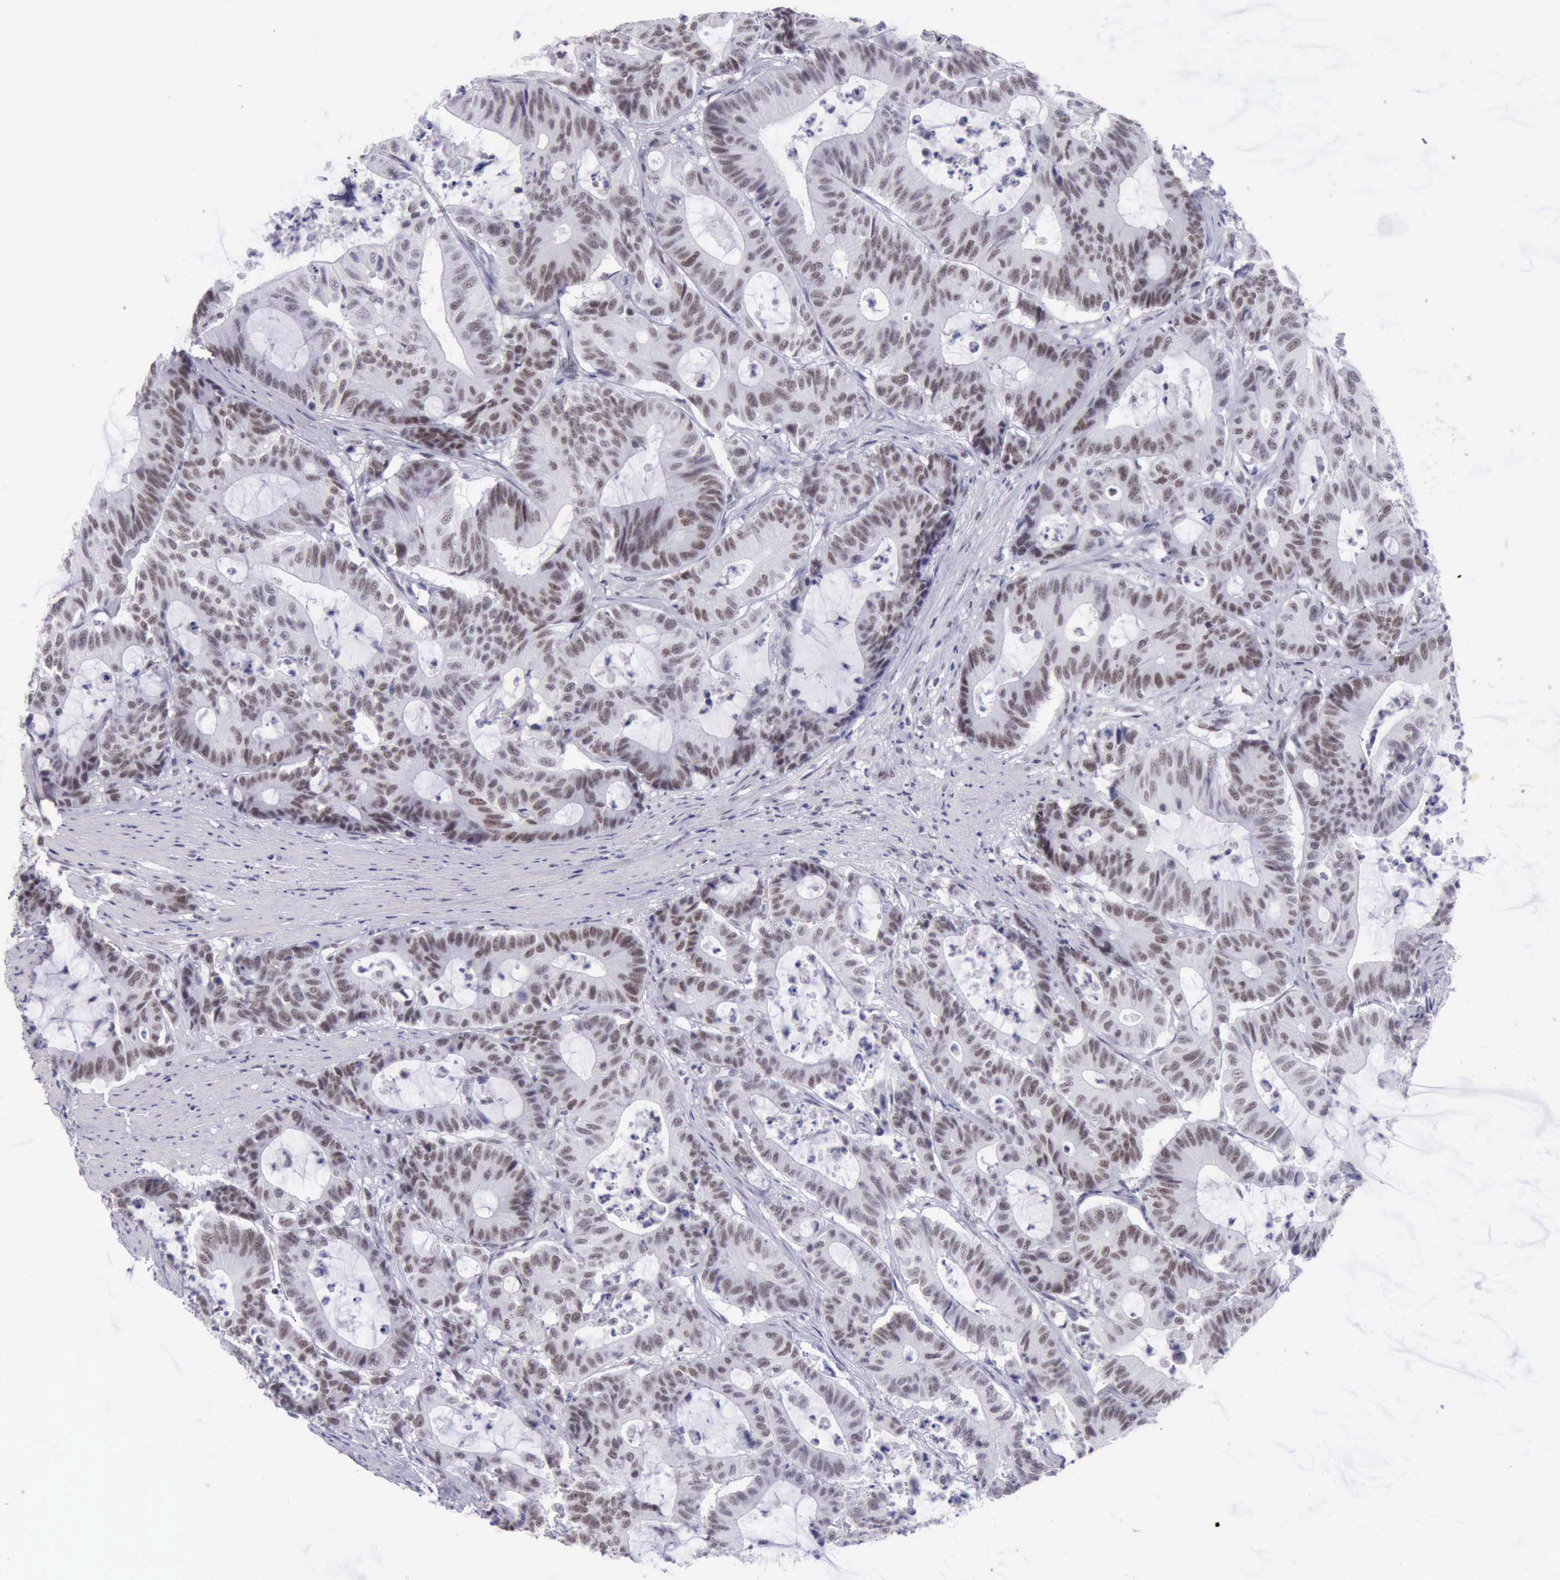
{"staining": {"intensity": "weak", "quantity": "25%-75%", "location": "nuclear"}, "tissue": "colorectal cancer", "cell_type": "Tumor cells", "image_type": "cancer", "snomed": [{"axis": "morphology", "description": "Adenocarcinoma, NOS"}, {"axis": "topography", "description": "Colon"}], "caption": "Weak nuclear expression is appreciated in approximately 25%-75% of tumor cells in colorectal cancer.", "gene": "EP300", "patient": {"sex": "female", "age": 84}}